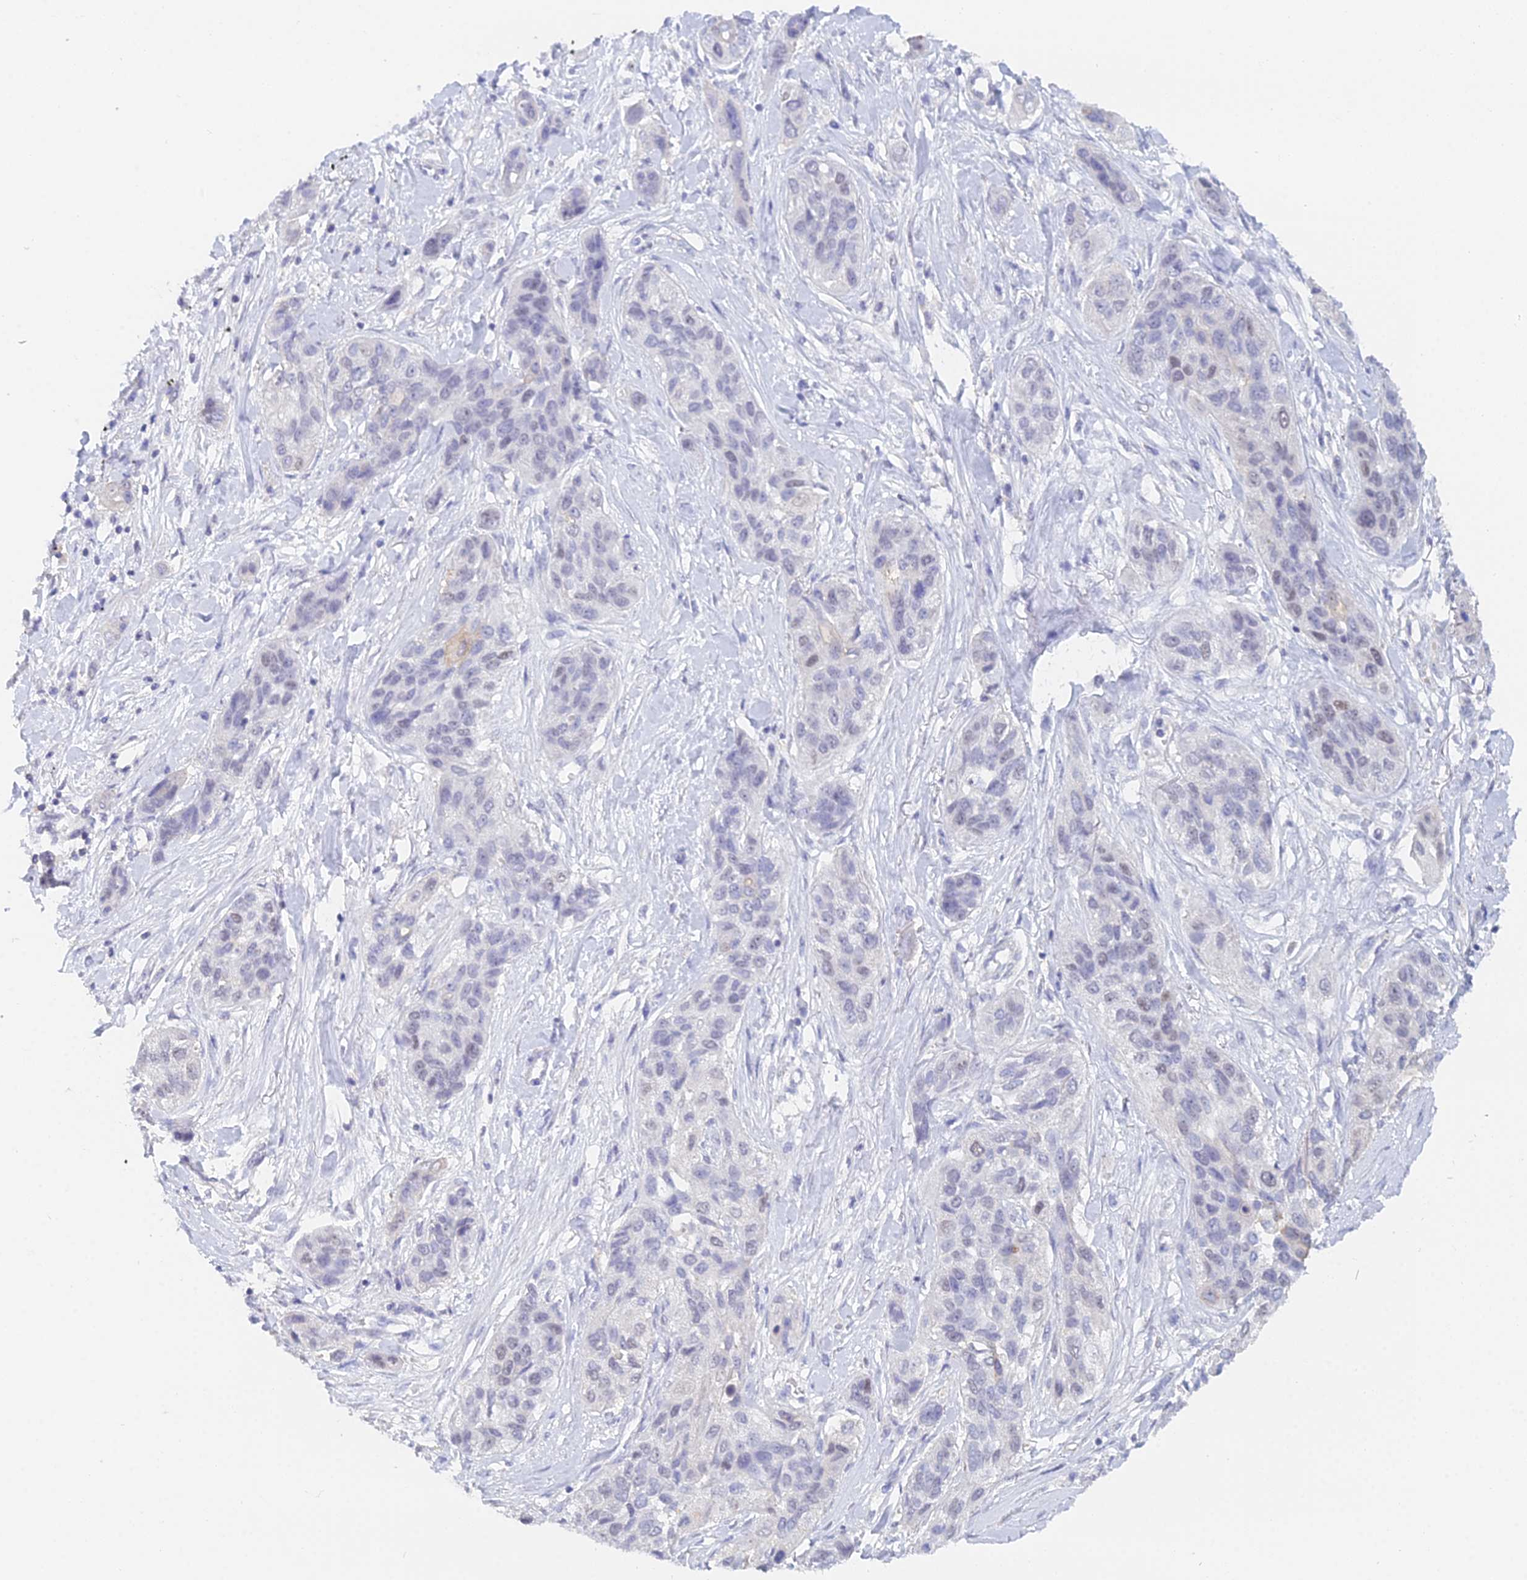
{"staining": {"intensity": "negative", "quantity": "none", "location": "none"}, "tissue": "lung cancer", "cell_type": "Tumor cells", "image_type": "cancer", "snomed": [{"axis": "morphology", "description": "Squamous cell carcinoma, NOS"}, {"axis": "topography", "description": "Lung"}], "caption": "This is a photomicrograph of immunohistochemistry staining of lung squamous cell carcinoma, which shows no expression in tumor cells.", "gene": "MCM2", "patient": {"sex": "female", "age": 70}}